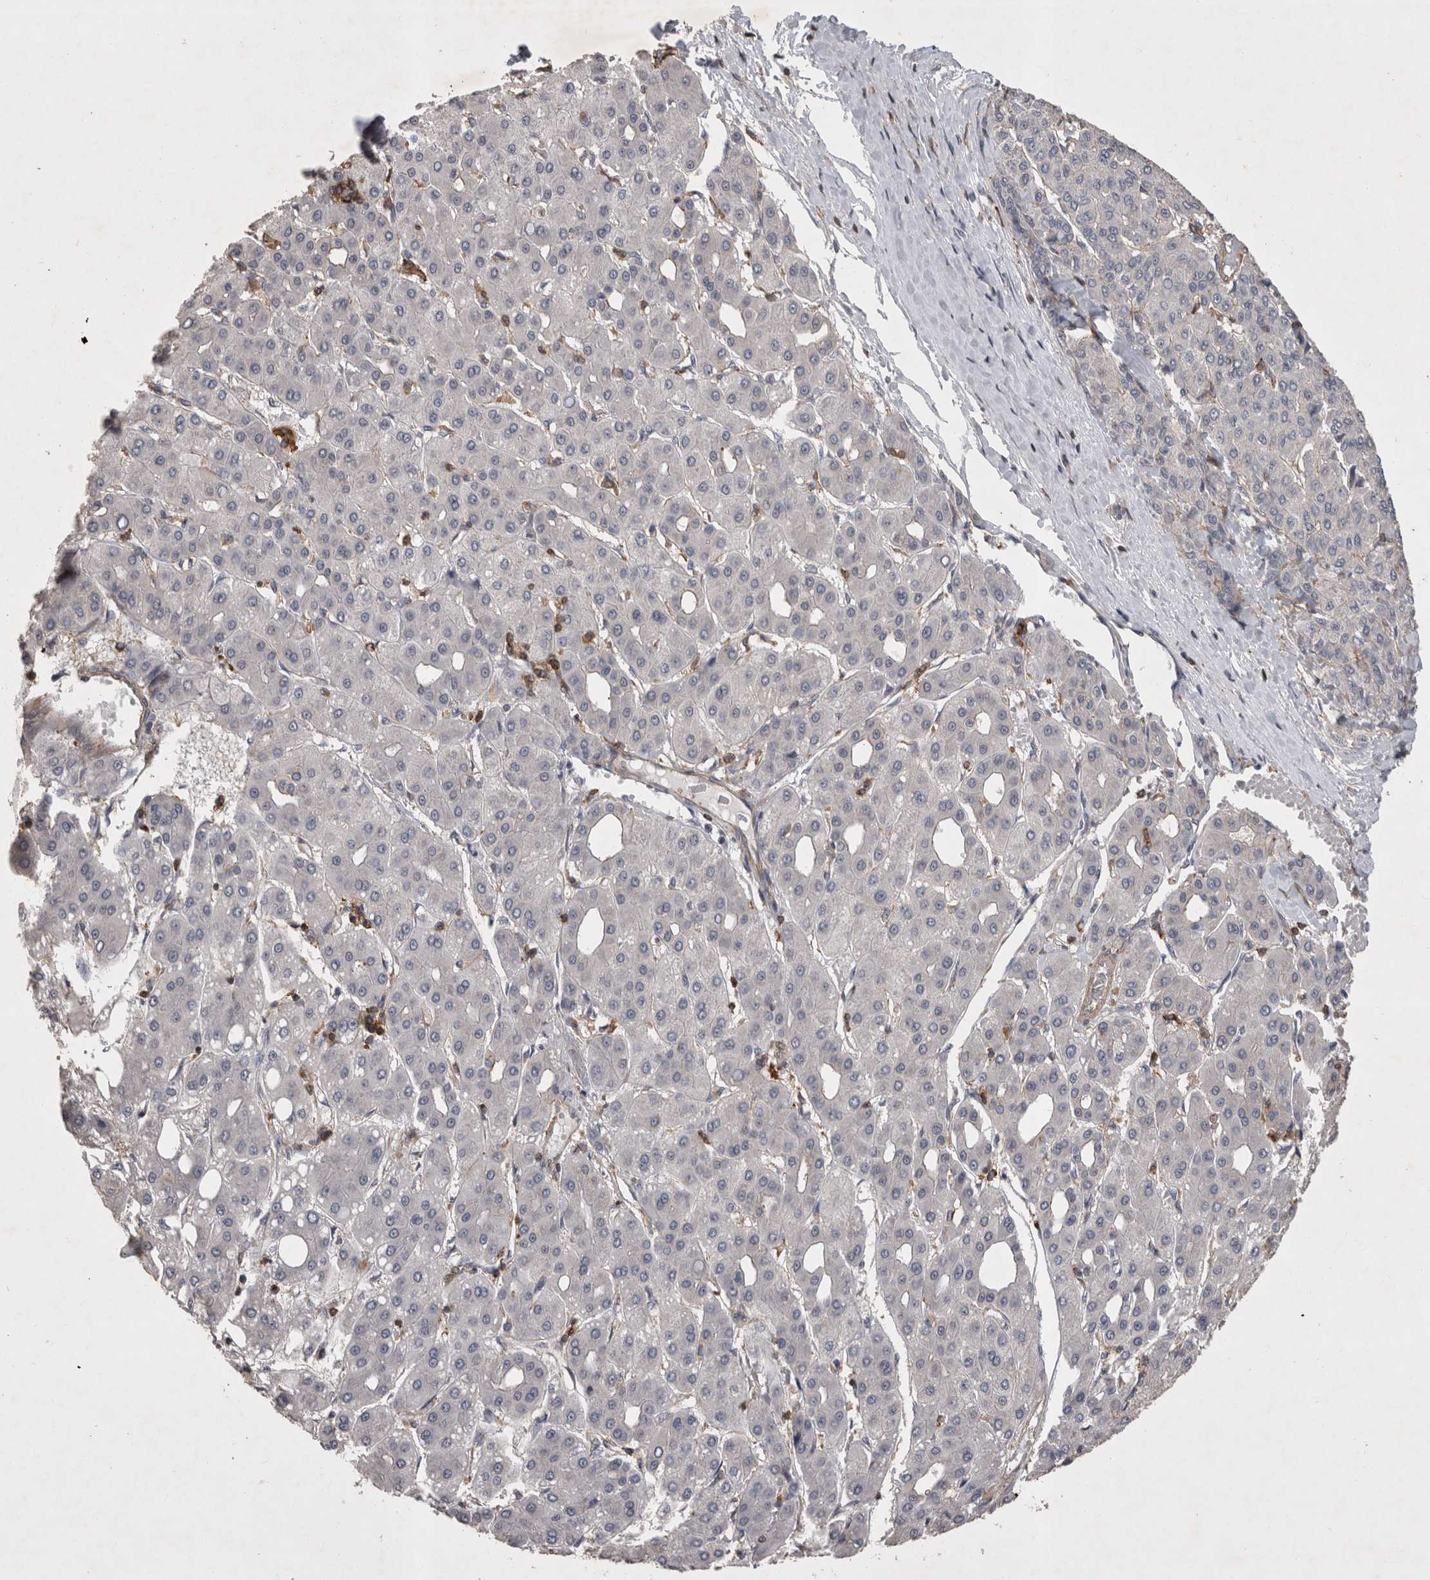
{"staining": {"intensity": "negative", "quantity": "none", "location": "none"}, "tissue": "liver cancer", "cell_type": "Tumor cells", "image_type": "cancer", "snomed": [{"axis": "morphology", "description": "Carcinoma, Hepatocellular, NOS"}, {"axis": "topography", "description": "Liver"}], "caption": "Immunohistochemistry photomicrograph of neoplastic tissue: human hepatocellular carcinoma (liver) stained with DAB displays no significant protein staining in tumor cells.", "gene": "SPATA48", "patient": {"sex": "male", "age": 65}}